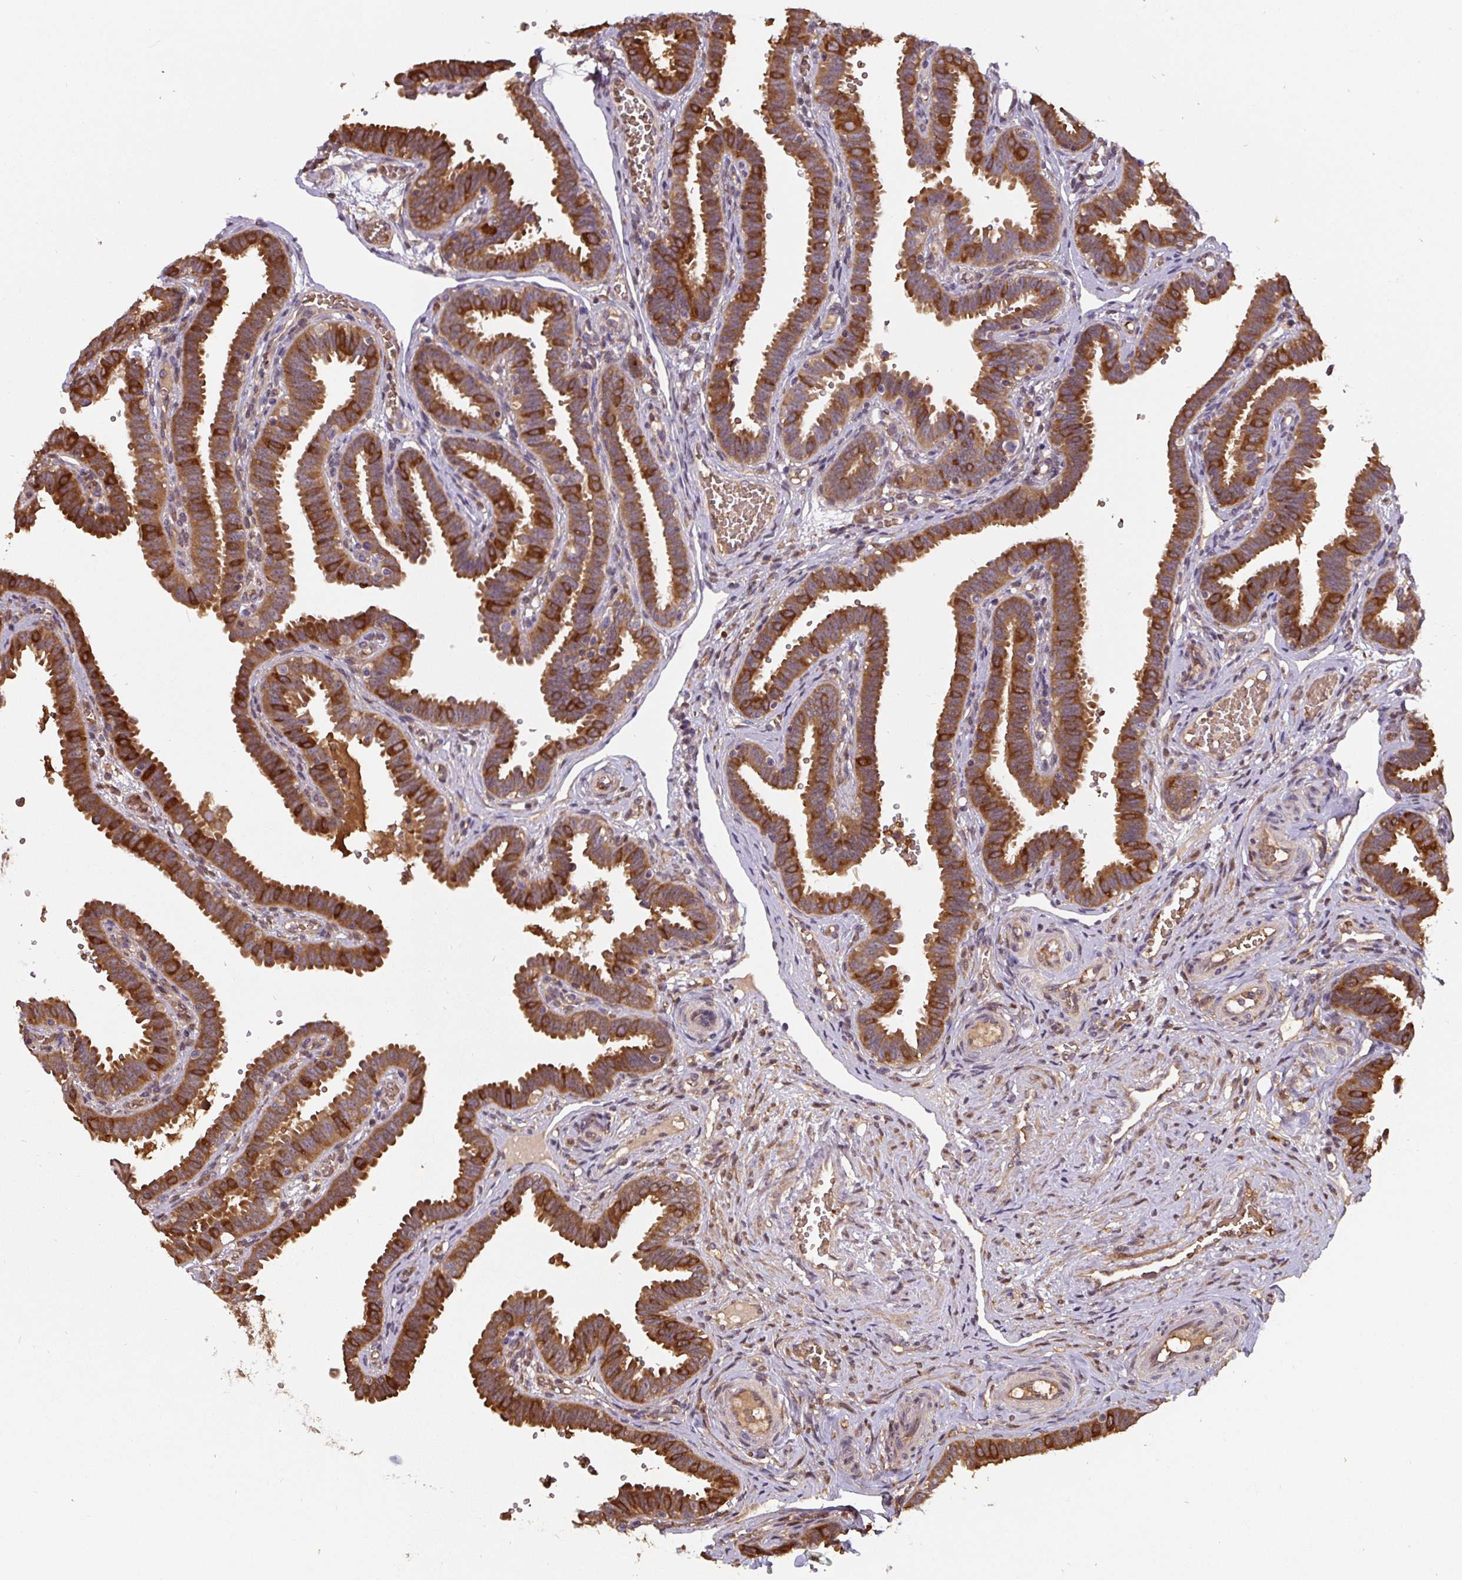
{"staining": {"intensity": "strong", "quantity": ">75%", "location": "cytoplasmic/membranous"}, "tissue": "fallopian tube", "cell_type": "Glandular cells", "image_type": "normal", "snomed": [{"axis": "morphology", "description": "Normal tissue, NOS"}, {"axis": "topography", "description": "Fallopian tube"}], "caption": "Immunohistochemistry (IHC) of unremarkable fallopian tube reveals high levels of strong cytoplasmic/membranous staining in about >75% of glandular cells. (Brightfield microscopy of DAB IHC at high magnification).", "gene": "ST13", "patient": {"sex": "female", "age": 37}}